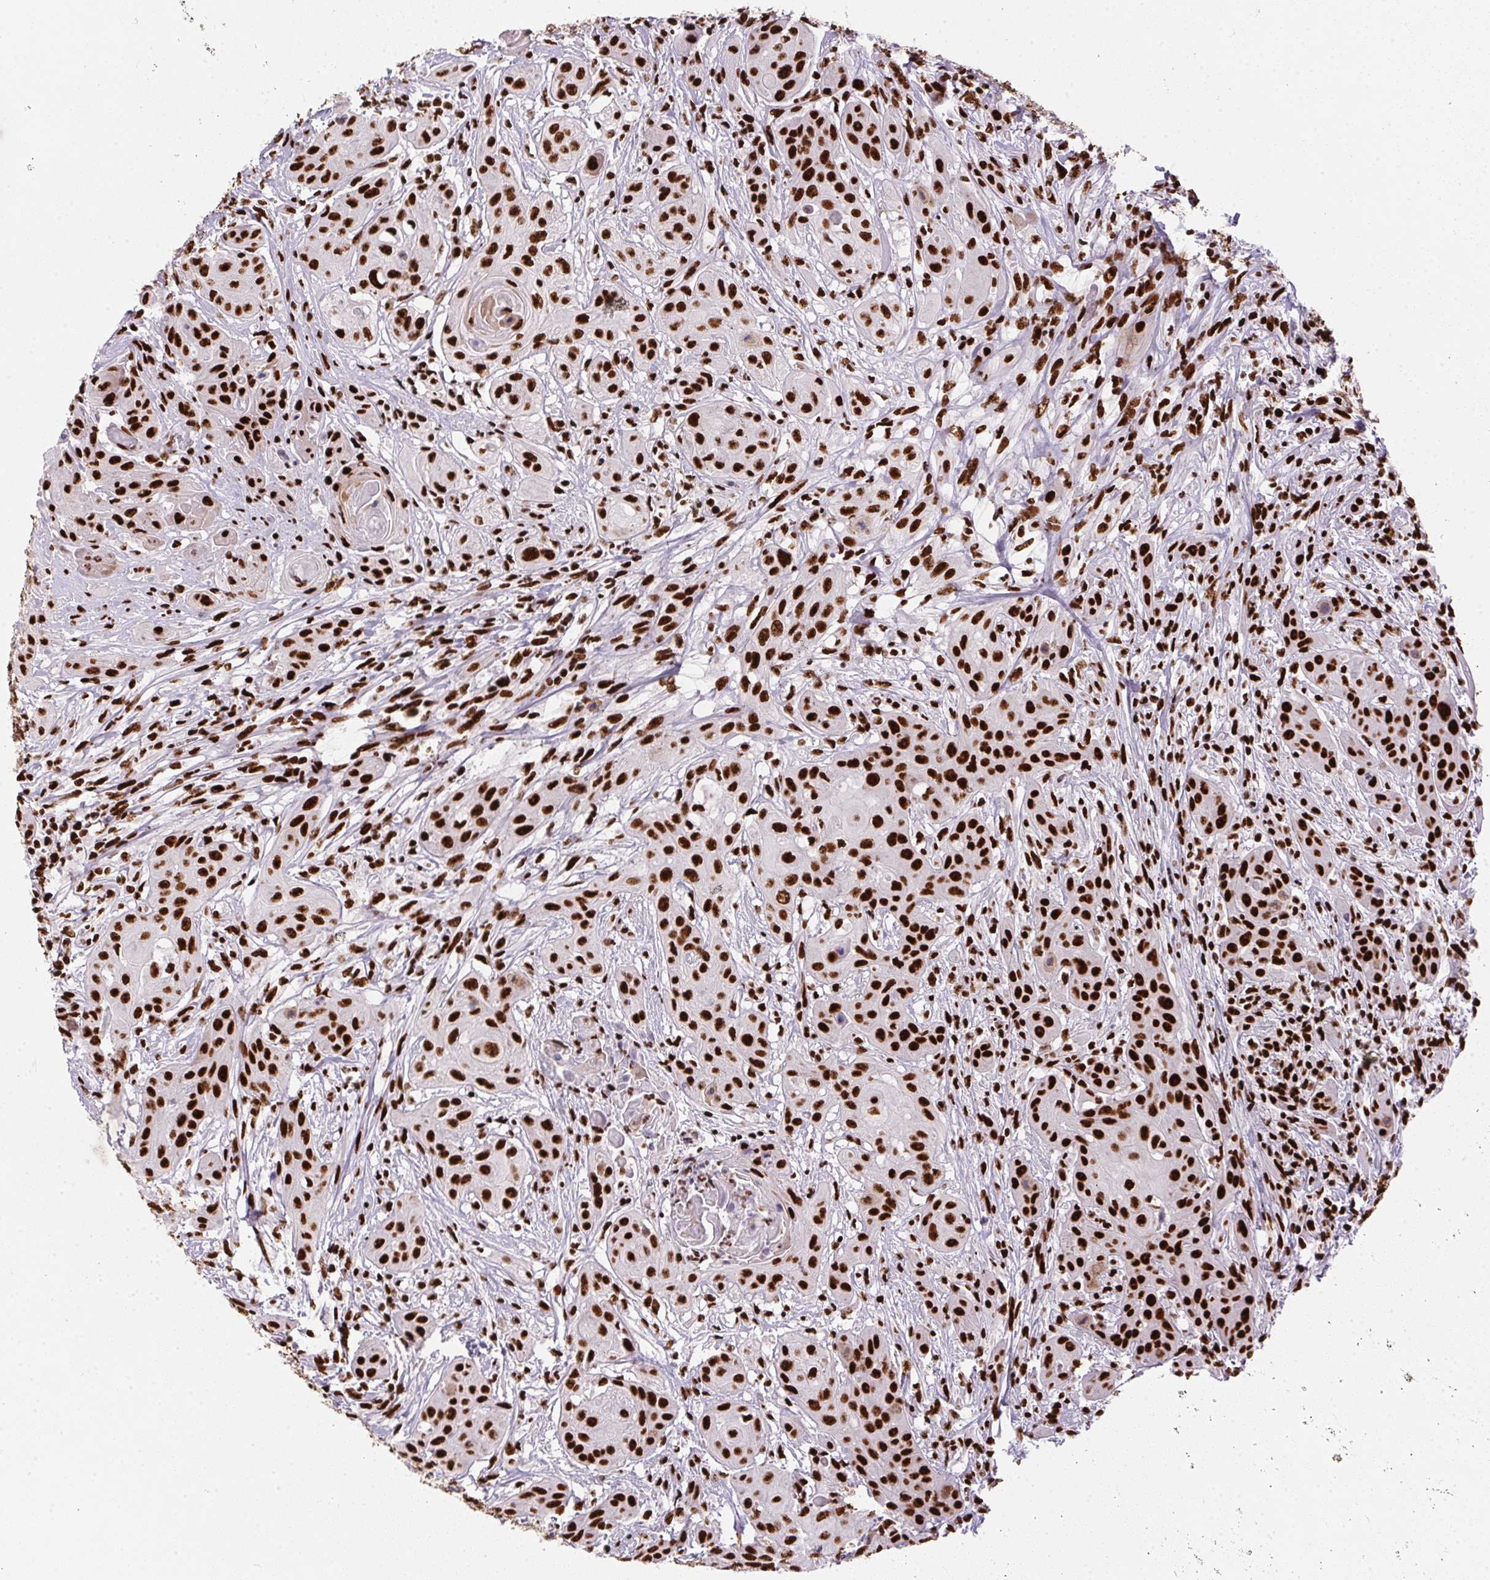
{"staining": {"intensity": "strong", "quantity": ">75%", "location": "nuclear"}, "tissue": "head and neck cancer", "cell_type": "Tumor cells", "image_type": "cancer", "snomed": [{"axis": "morphology", "description": "Squamous cell carcinoma, NOS"}, {"axis": "topography", "description": "Oral tissue"}, {"axis": "topography", "description": "Head-Neck"}, {"axis": "topography", "description": "Neck, NOS"}], "caption": "A histopathology image of human head and neck squamous cell carcinoma stained for a protein reveals strong nuclear brown staining in tumor cells. (DAB = brown stain, brightfield microscopy at high magnification).", "gene": "PAGE3", "patient": {"sex": "female", "age": 55}}